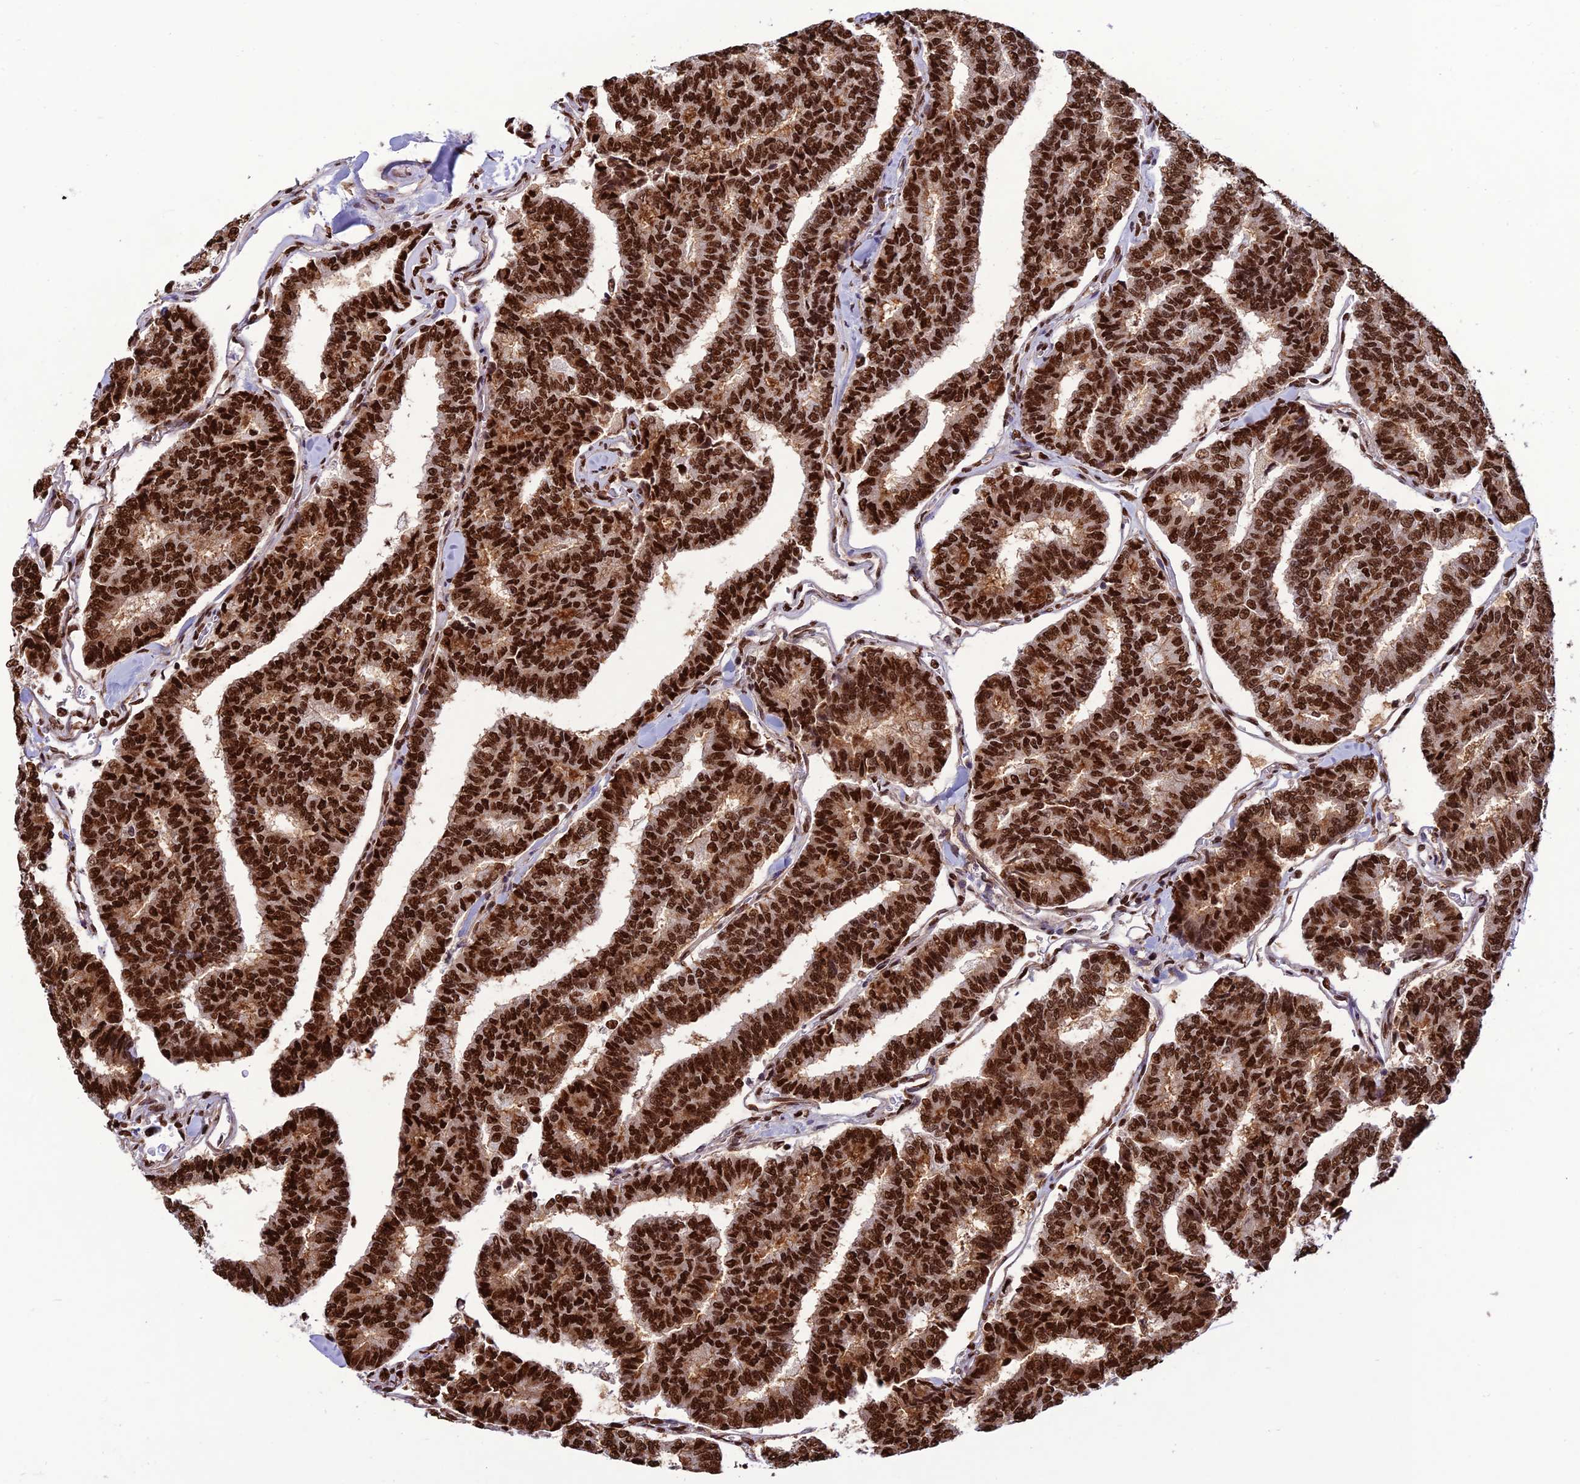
{"staining": {"intensity": "strong", "quantity": ">75%", "location": "nuclear"}, "tissue": "thyroid cancer", "cell_type": "Tumor cells", "image_type": "cancer", "snomed": [{"axis": "morphology", "description": "Papillary adenocarcinoma, NOS"}, {"axis": "topography", "description": "Thyroid gland"}], "caption": "A high-resolution micrograph shows immunohistochemistry (IHC) staining of papillary adenocarcinoma (thyroid), which reveals strong nuclear positivity in about >75% of tumor cells. Nuclei are stained in blue.", "gene": "INO80E", "patient": {"sex": "female", "age": 35}}